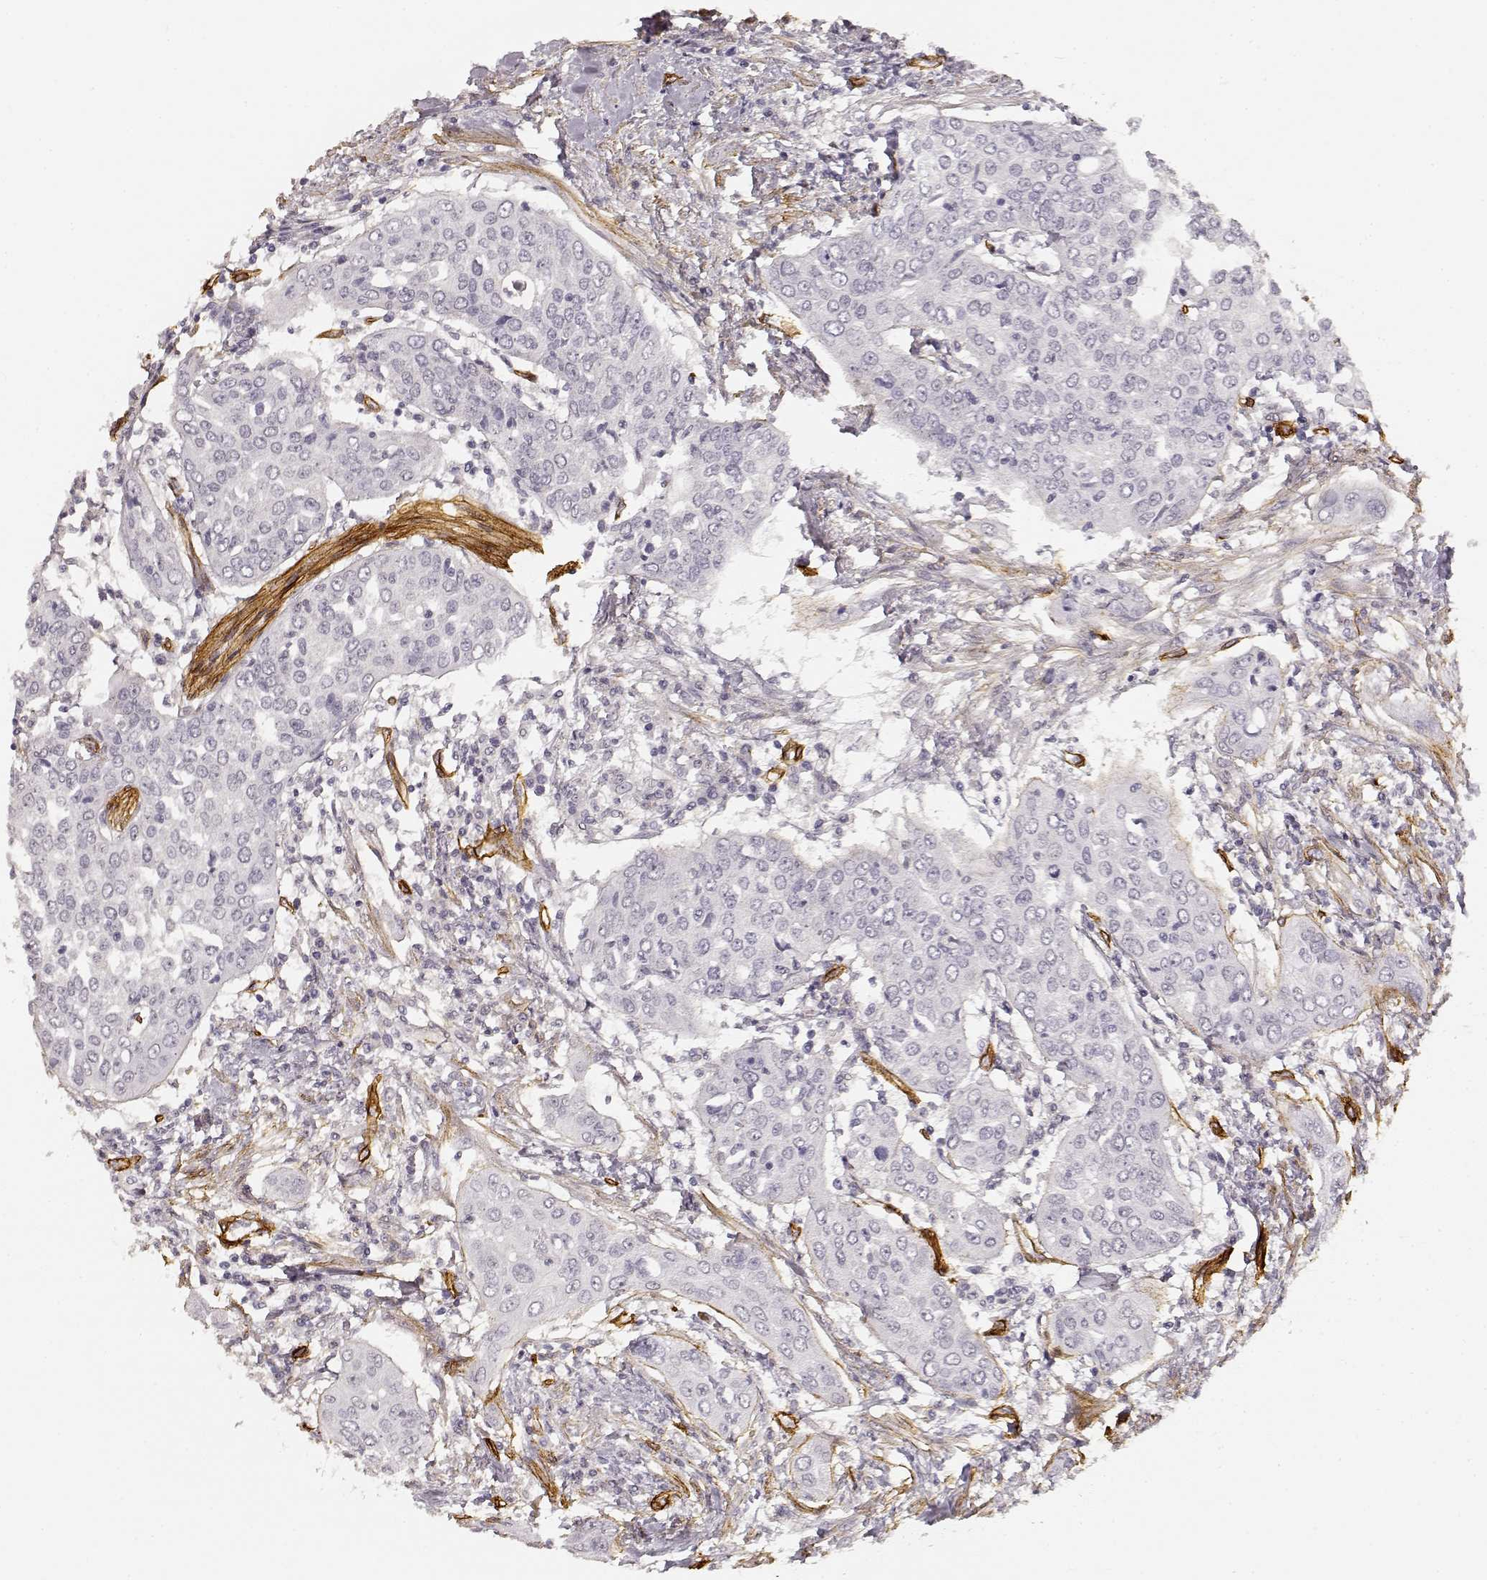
{"staining": {"intensity": "negative", "quantity": "none", "location": "none"}, "tissue": "urothelial cancer", "cell_type": "Tumor cells", "image_type": "cancer", "snomed": [{"axis": "morphology", "description": "Urothelial carcinoma, High grade"}, {"axis": "topography", "description": "Urinary bladder"}], "caption": "High magnification brightfield microscopy of urothelial carcinoma (high-grade) stained with DAB (brown) and counterstained with hematoxylin (blue): tumor cells show no significant positivity. (DAB (3,3'-diaminobenzidine) immunohistochemistry with hematoxylin counter stain).", "gene": "LAMA4", "patient": {"sex": "male", "age": 82}}